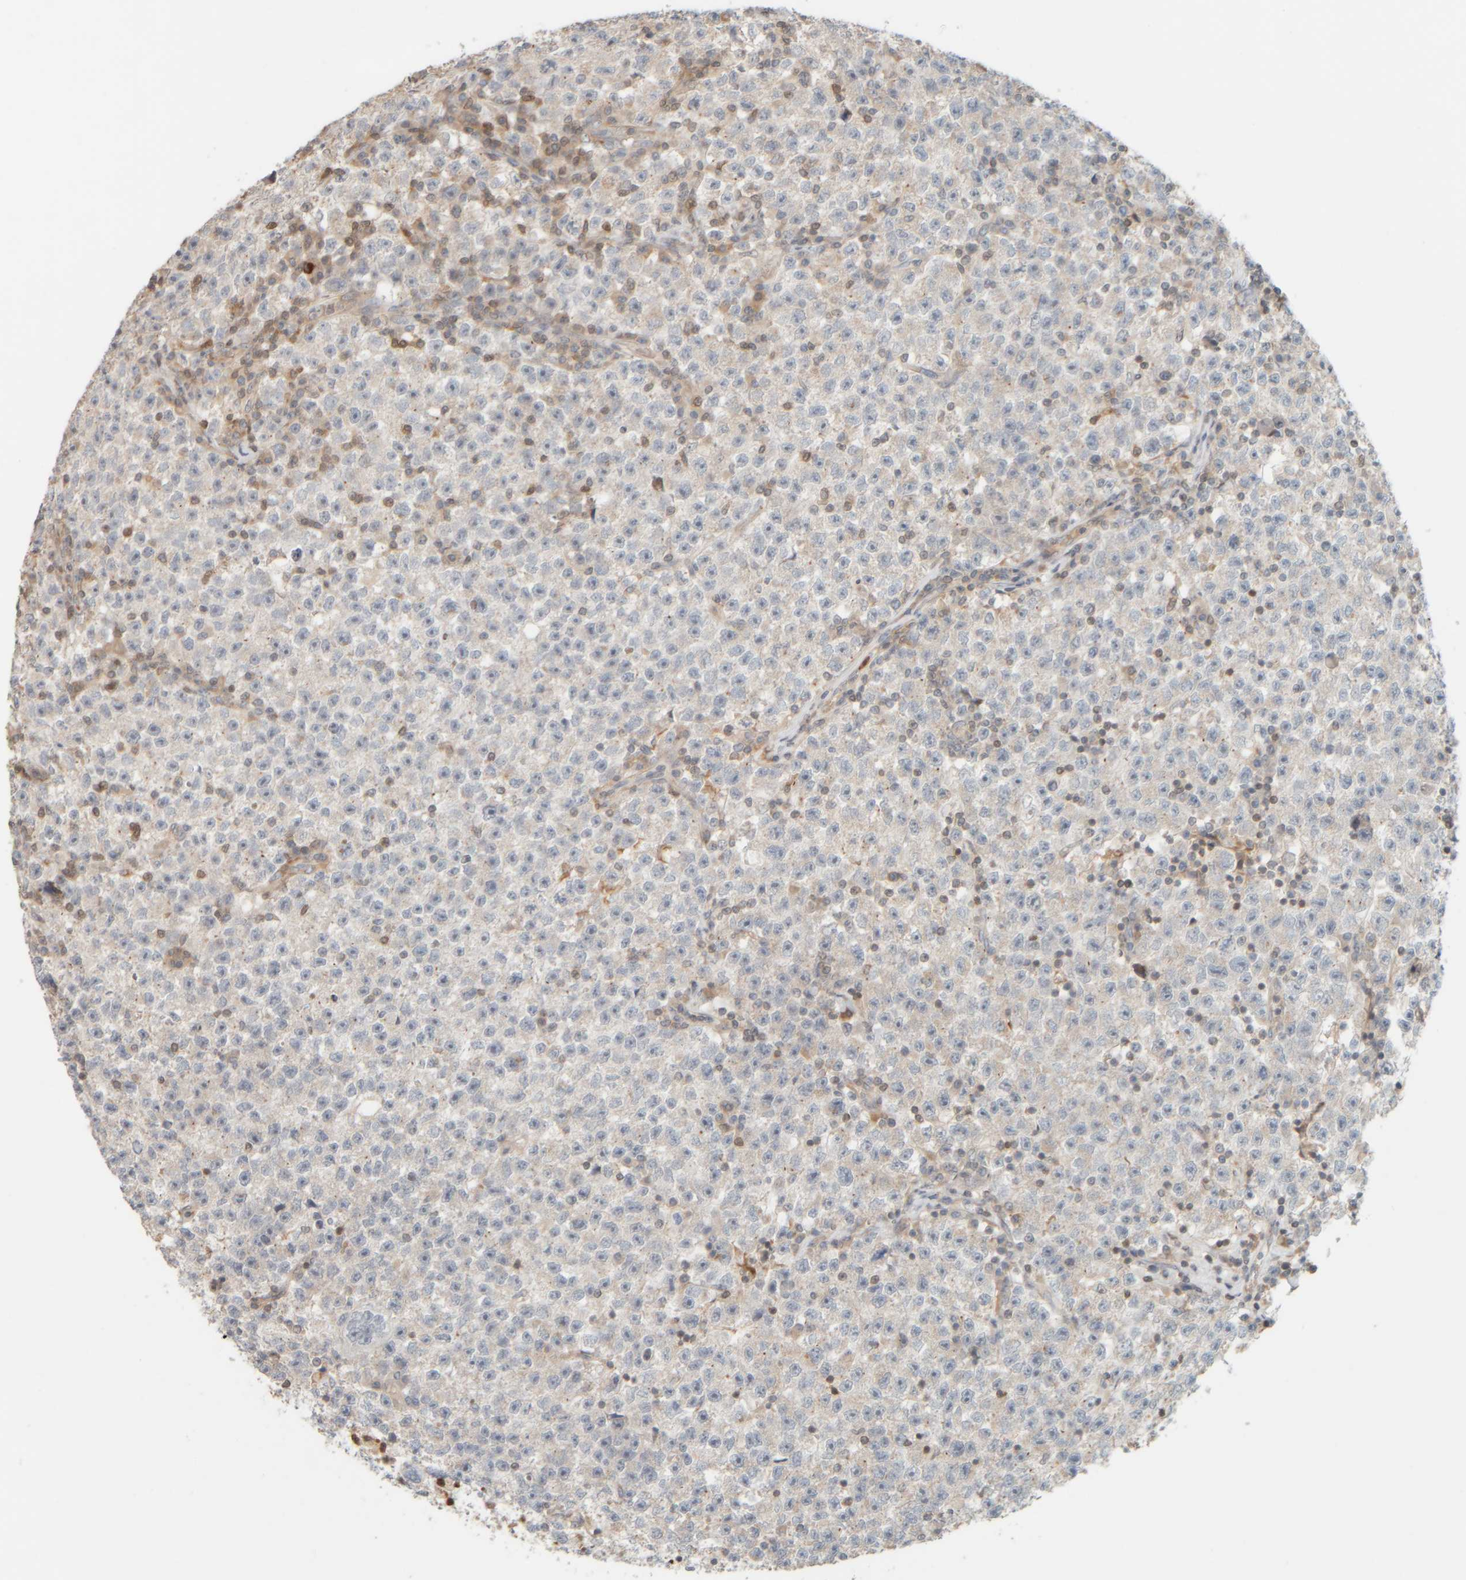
{"staining": {"intensity": "negative", "quantity": "none", "location": "none"}, "tissue": "testis cancer", "cell_type": "Tumor cells", "image_type": "cancer", "snomed": [{"axis": "morphology", "description": "Seminoma, NOS"}, {"axis": "topography", "description": "Testis"}], "caption": "The immunohistochemistry (IHC) micrograph has no significant expression in tumor cells of seminoma (testis) tissue. The staining is performed using DAB (3,3'-diaminobenzidine) brown chromogen with nuclei counter-stained in using hematoxylin.", "gene": "PTGES3L-AARSD1", "patient": {"sex": "male", "age": 22}}